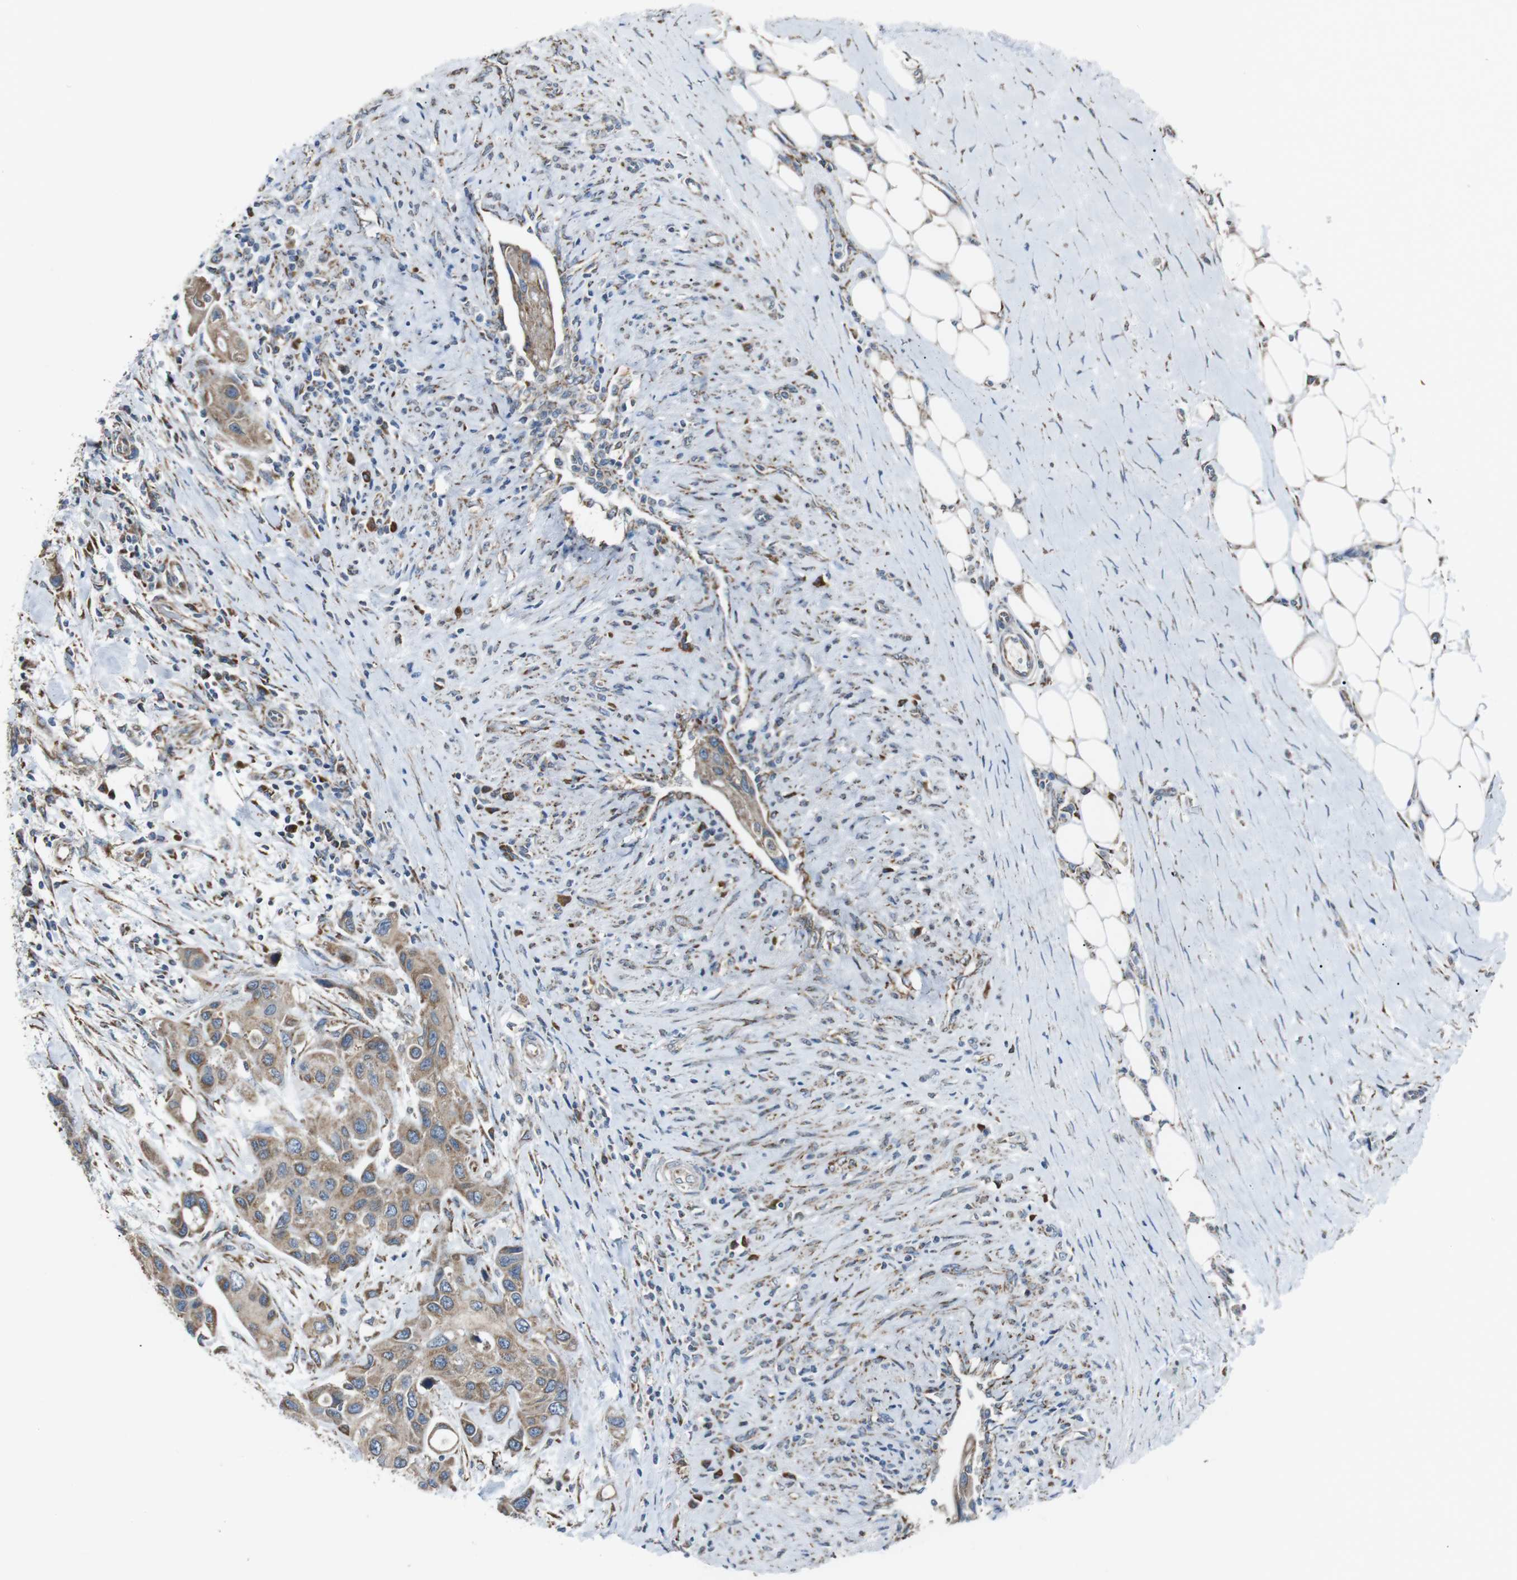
{"staining": {"intensity": "moderate", "quantity": ">75%", "location": "cytoplasmic/membranous"}, "tissue": "urothelial cancer", "cell_type": "Tumor cells", "image_type": "cancer", "snomed": [{"axis": "morphology", "description": "Urothelial carcinoma, High grade"}, {"axis": "topography", "description": "Urinary bladder"}], "caption": "Brown immunohistochemical staining in human urothelial carcinoma (high-grade) reveals moderate cytoplasmic/membranous staining in about >75% of tumor cells.", "gene": "CISD2", "patient": {"sex": "female", "age": 56}}